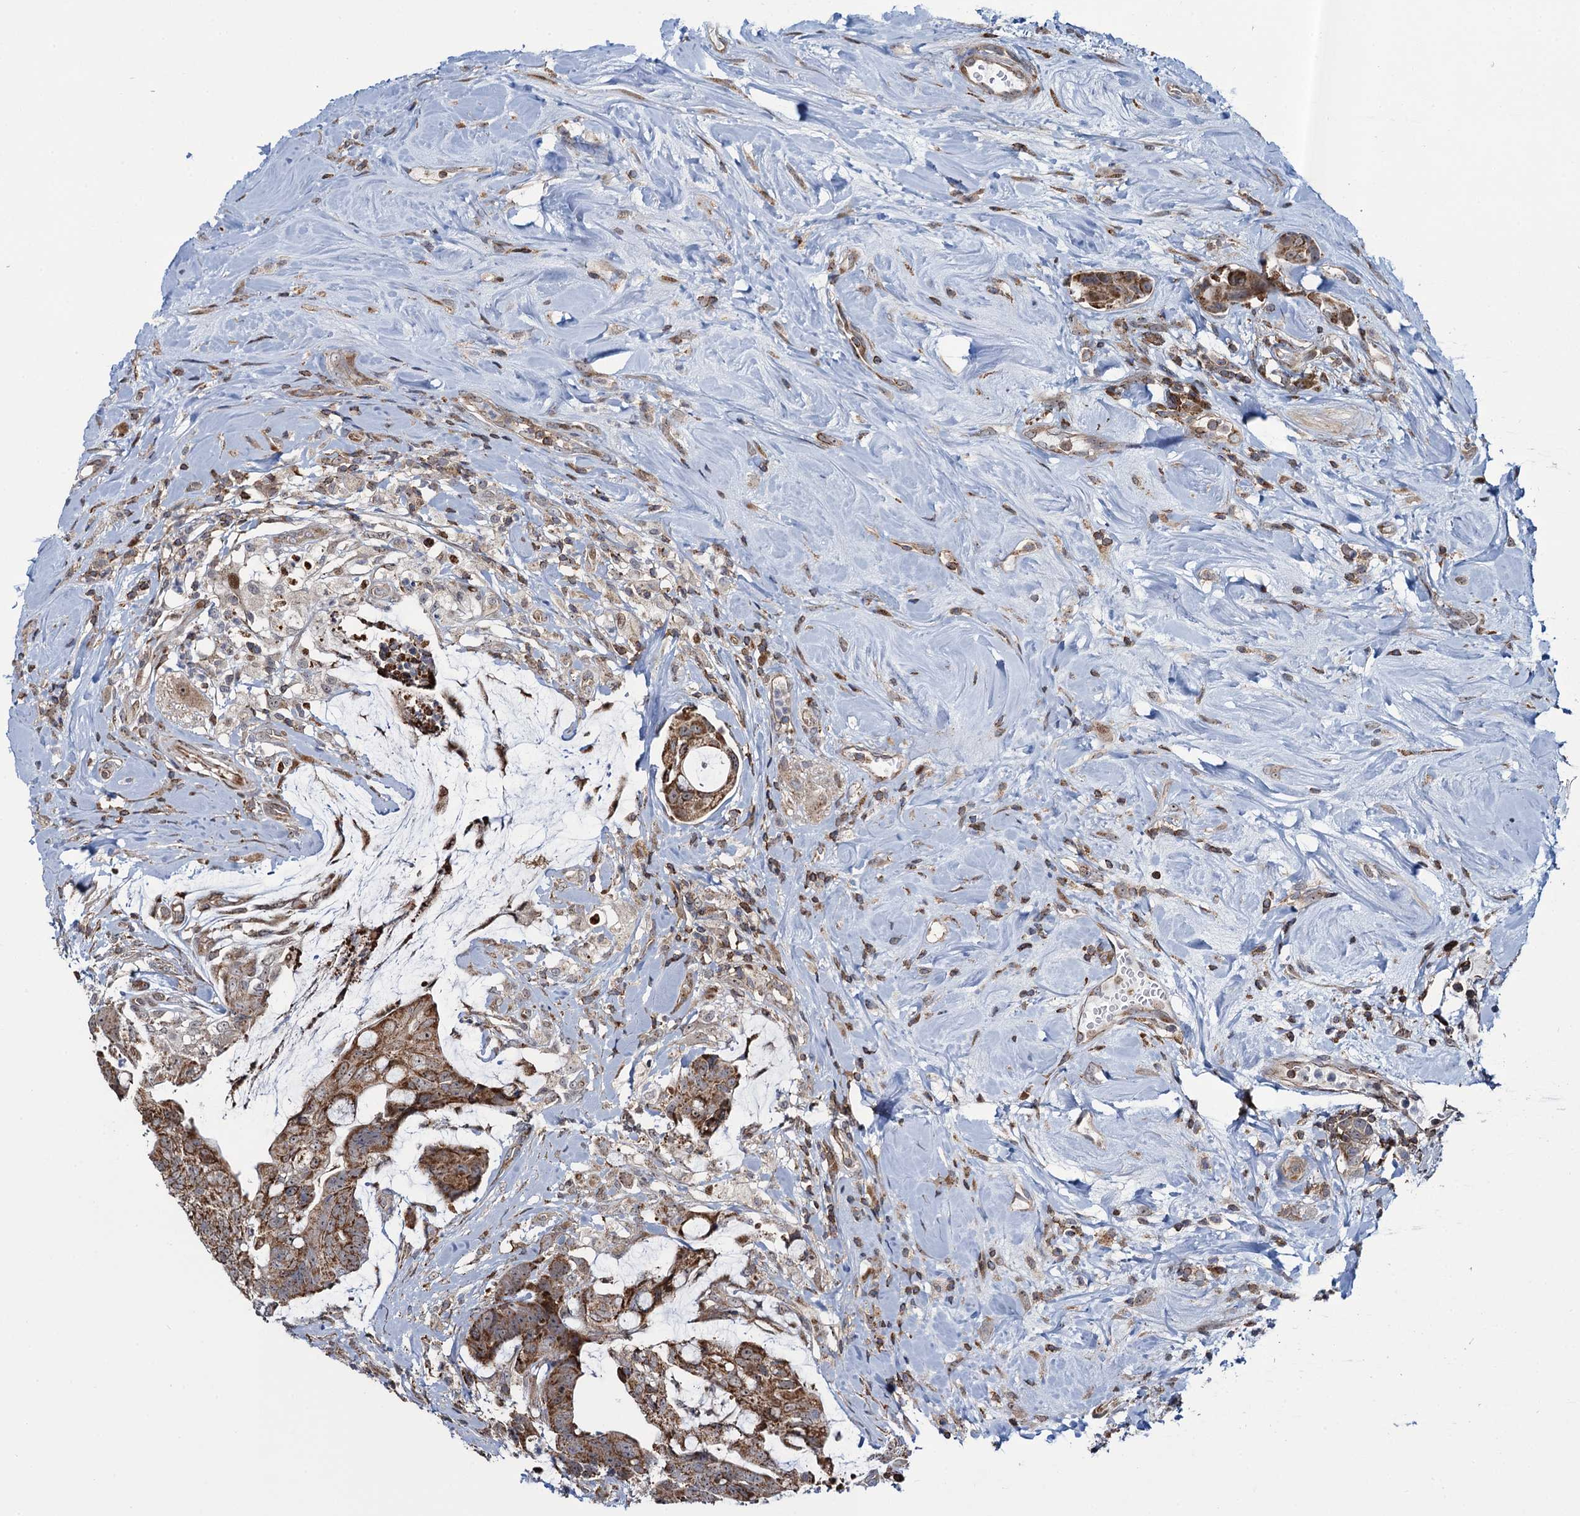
{"staining": {"intensity": "moderate", "quantity": ">75%", "location": "cytoplasmic/membranous"}, "tissue": "colorectal cancer", "cell_type": "Tumor cells", "image_type": "cancer", "snomed": [{"axis": "morphology", "description": "Adenocarcinoma, NOS"}, {"axis": "topography", "description": "Colon"}], "caption": "Approximately >75% of tumor cells in colorectal cancer demonstrate moderate cytoplasmic/membranous protein staining as visualized by brown immunohistochemical staining.", "gene": "CCDC102A", "patient": {"sex": "female", "age": 82}}